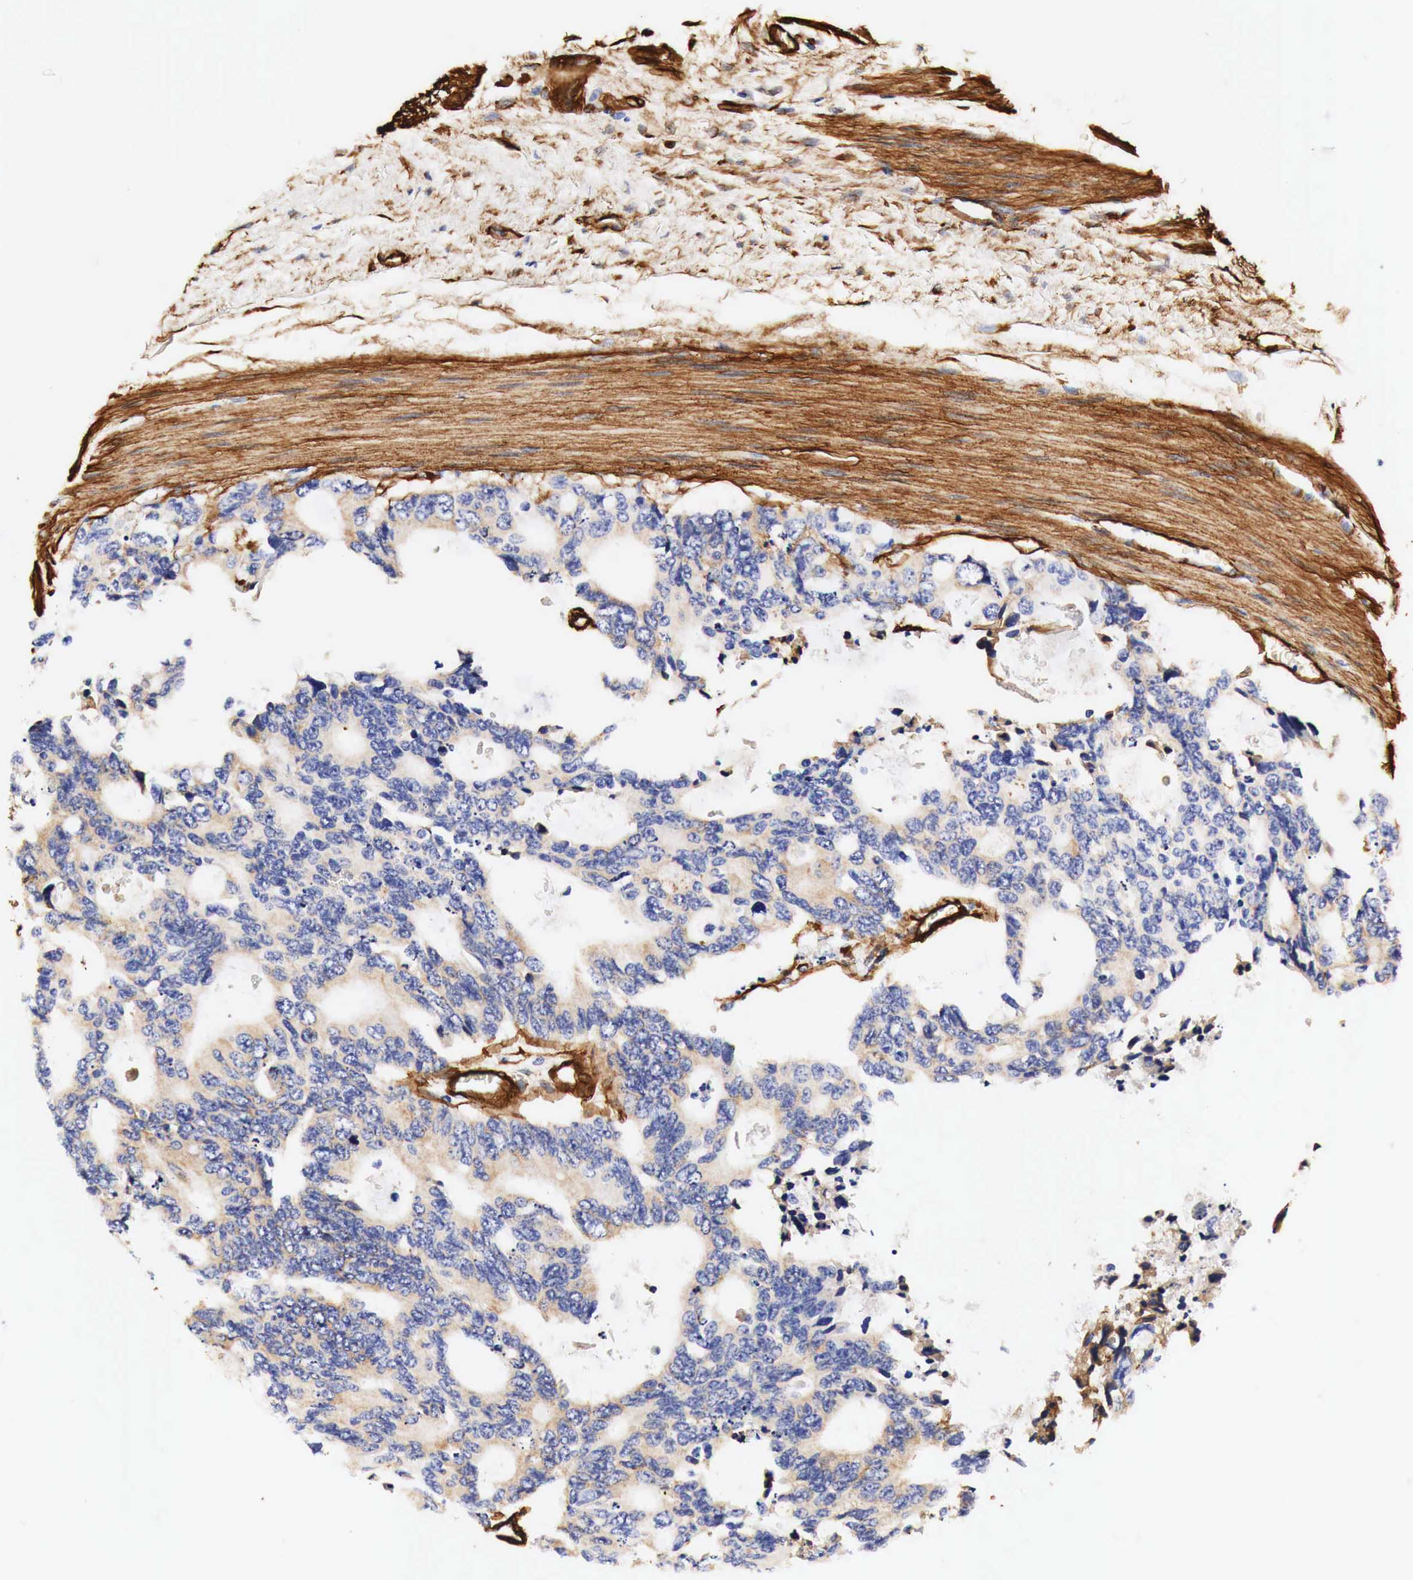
{"staining": {"intensity": "negative", "quantity": "none", "location": "none"}, "tissue": "colorectal cancer", "cell_type": "Tumor cells", "image_type": "cancer", "snomed": [{"axis": "morphology", "description": "Adenocarcinoma, NOS"}, {"axis": "topography", "description": "Rectum"}], "caption": "Tumor cells are negative for brown protein staining in colorectal cancer.", "gene": "LAMB2", "patient": {"sex": "male", "age": 76}}